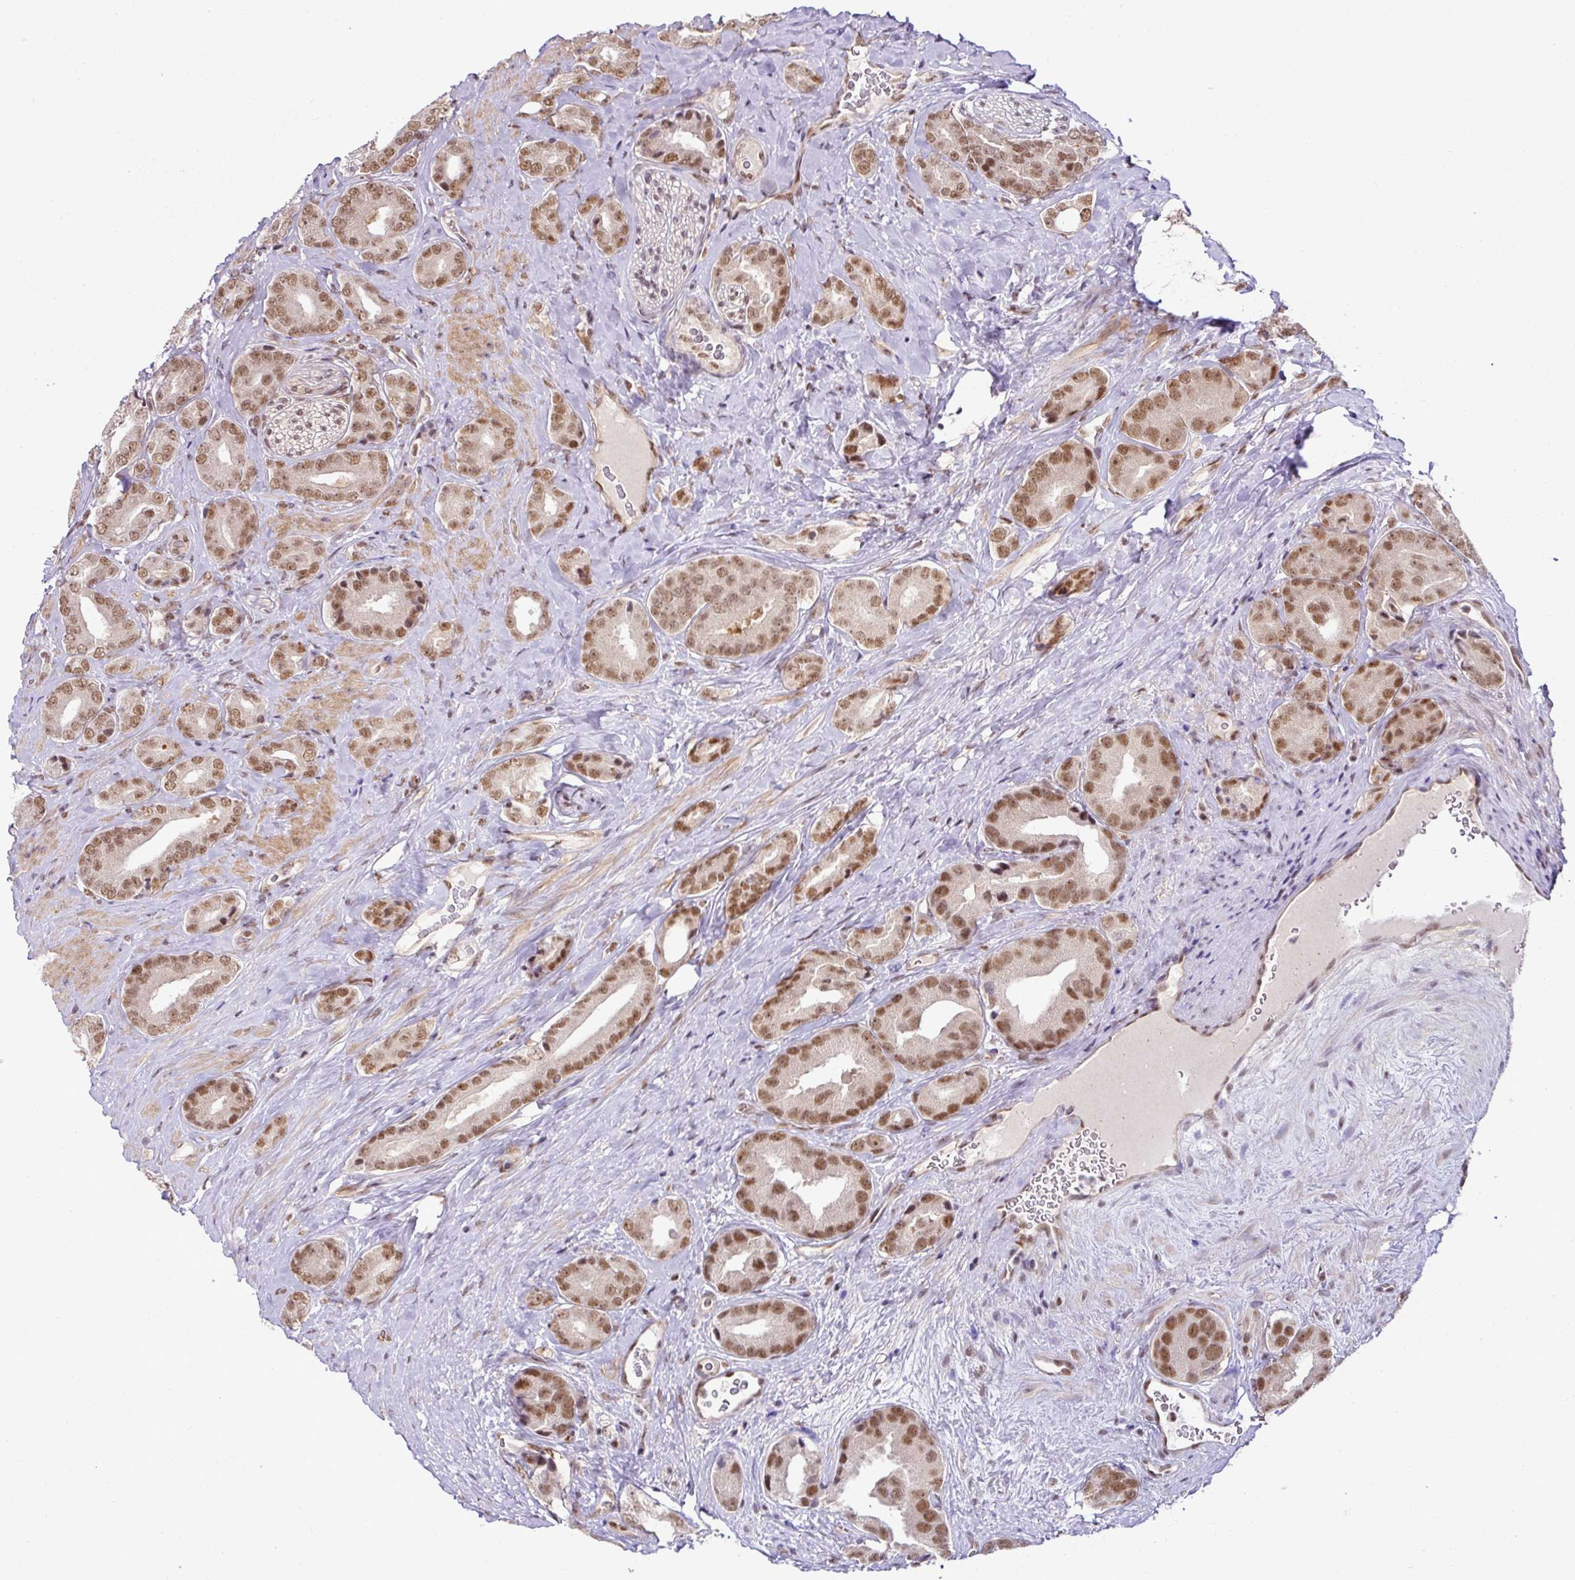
{"staining": {"intensity": "moderate", "quantity": ">75%", "location": "nuclear"}, "tissue": "prostate cancer", "cell_type": "Tumor cells", "image_type": "cancer", "snomed": [{"axis": "morphology", "description": "Adenocarcinoma, High grade"}, {"axis": "topography", "description": "Prostate"}], "caption": "Protein expression analysis of human prostate cancer reveals moderate nuclear expression in approximately >75% of tumor cells.", "gene": "PGAP4", "patient": {"sex": "male", "age": 63}}